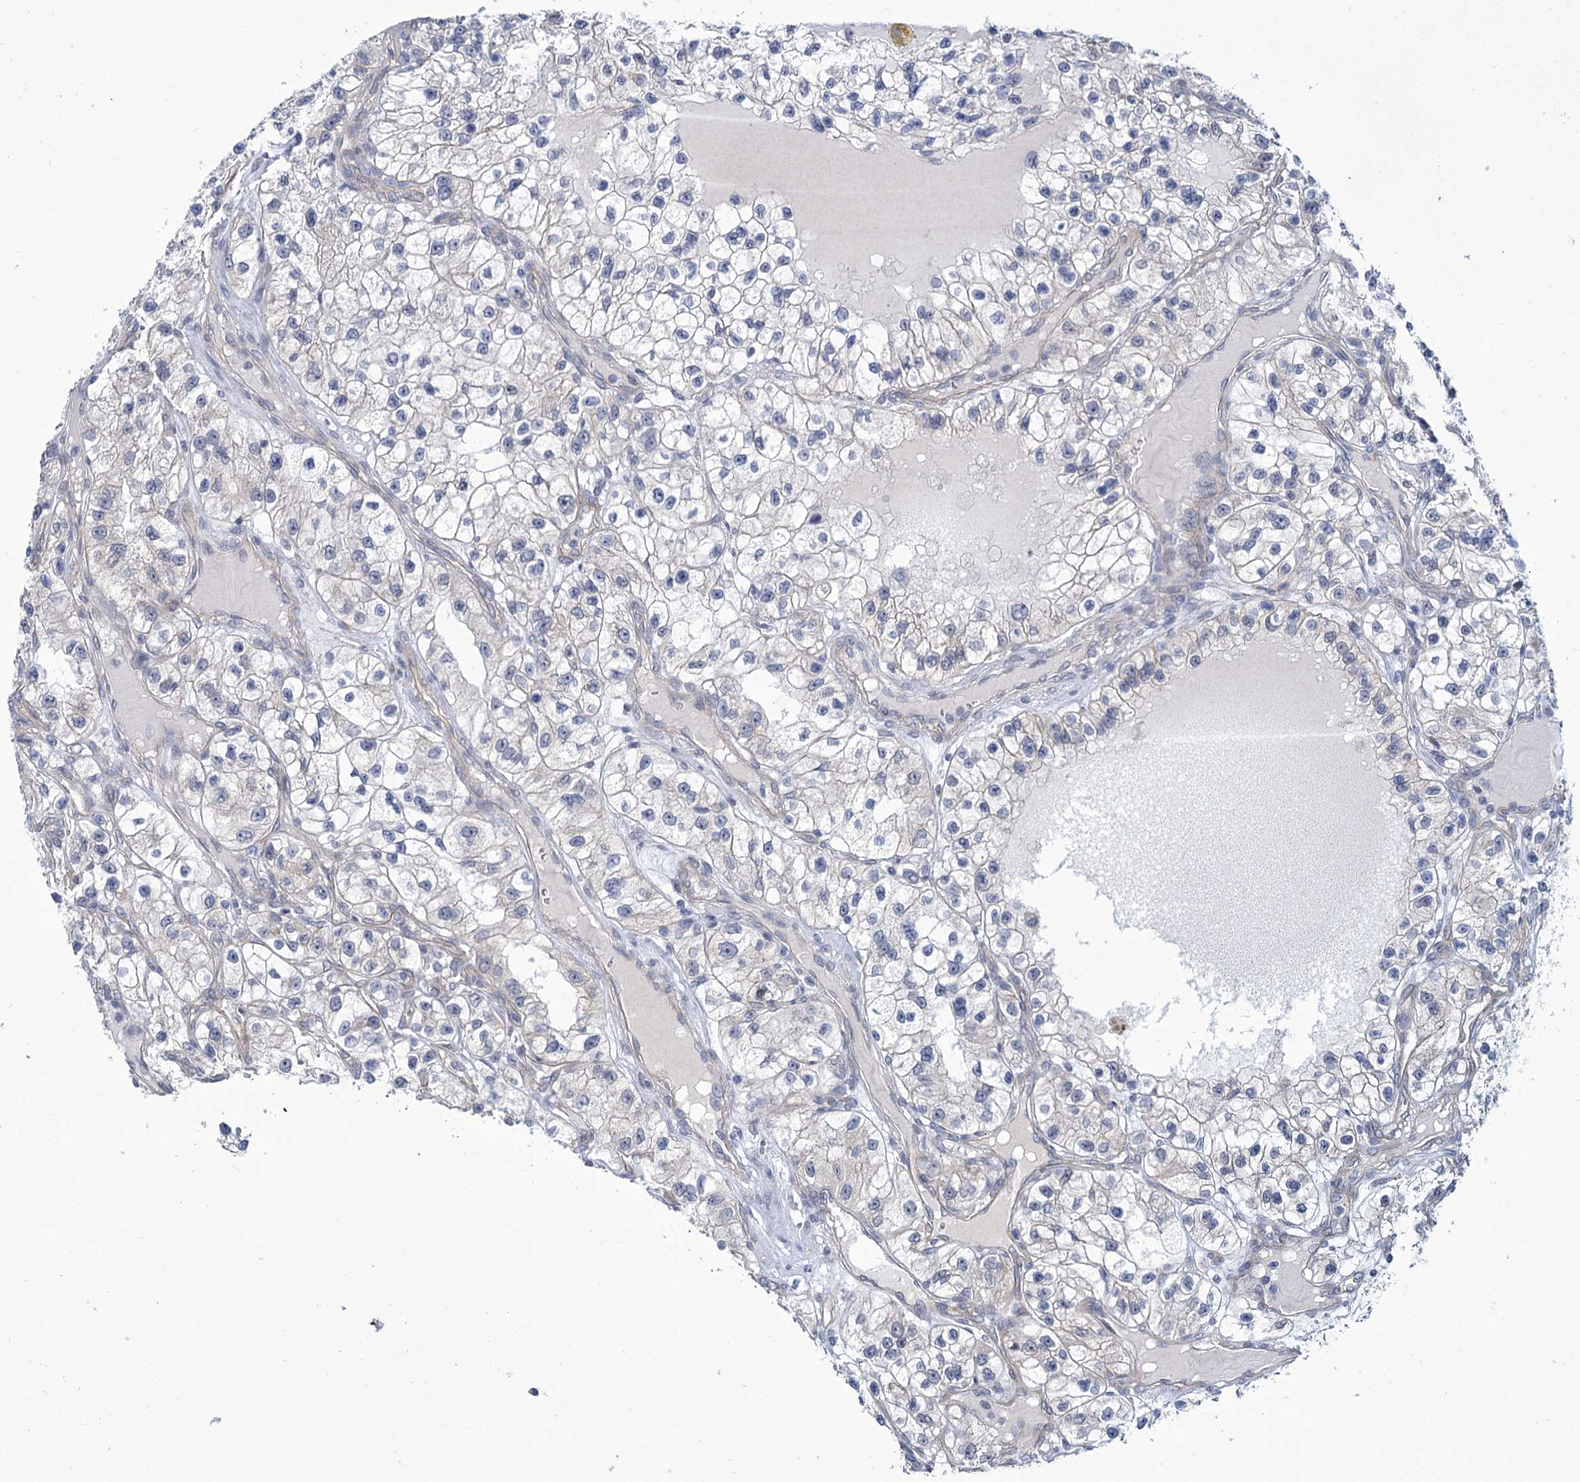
{"staining": {"intensity": "negative", "quantity": "none", "location": "none"}, "tissue": "renal cancer", "cell_type": "Tumor cells", "image_type": "cancer", "snomed": [{"axis": "morphology", "description": "Adenocarcinoma, NOS"}, {"axis": "topography", "description": "Kidney"}], "caption": "The histopathology image displays no significant positivity in tumor cells of renal cancer.", "gene": "MBLAC2", "patient": {"sex": "female", "age": 57}}